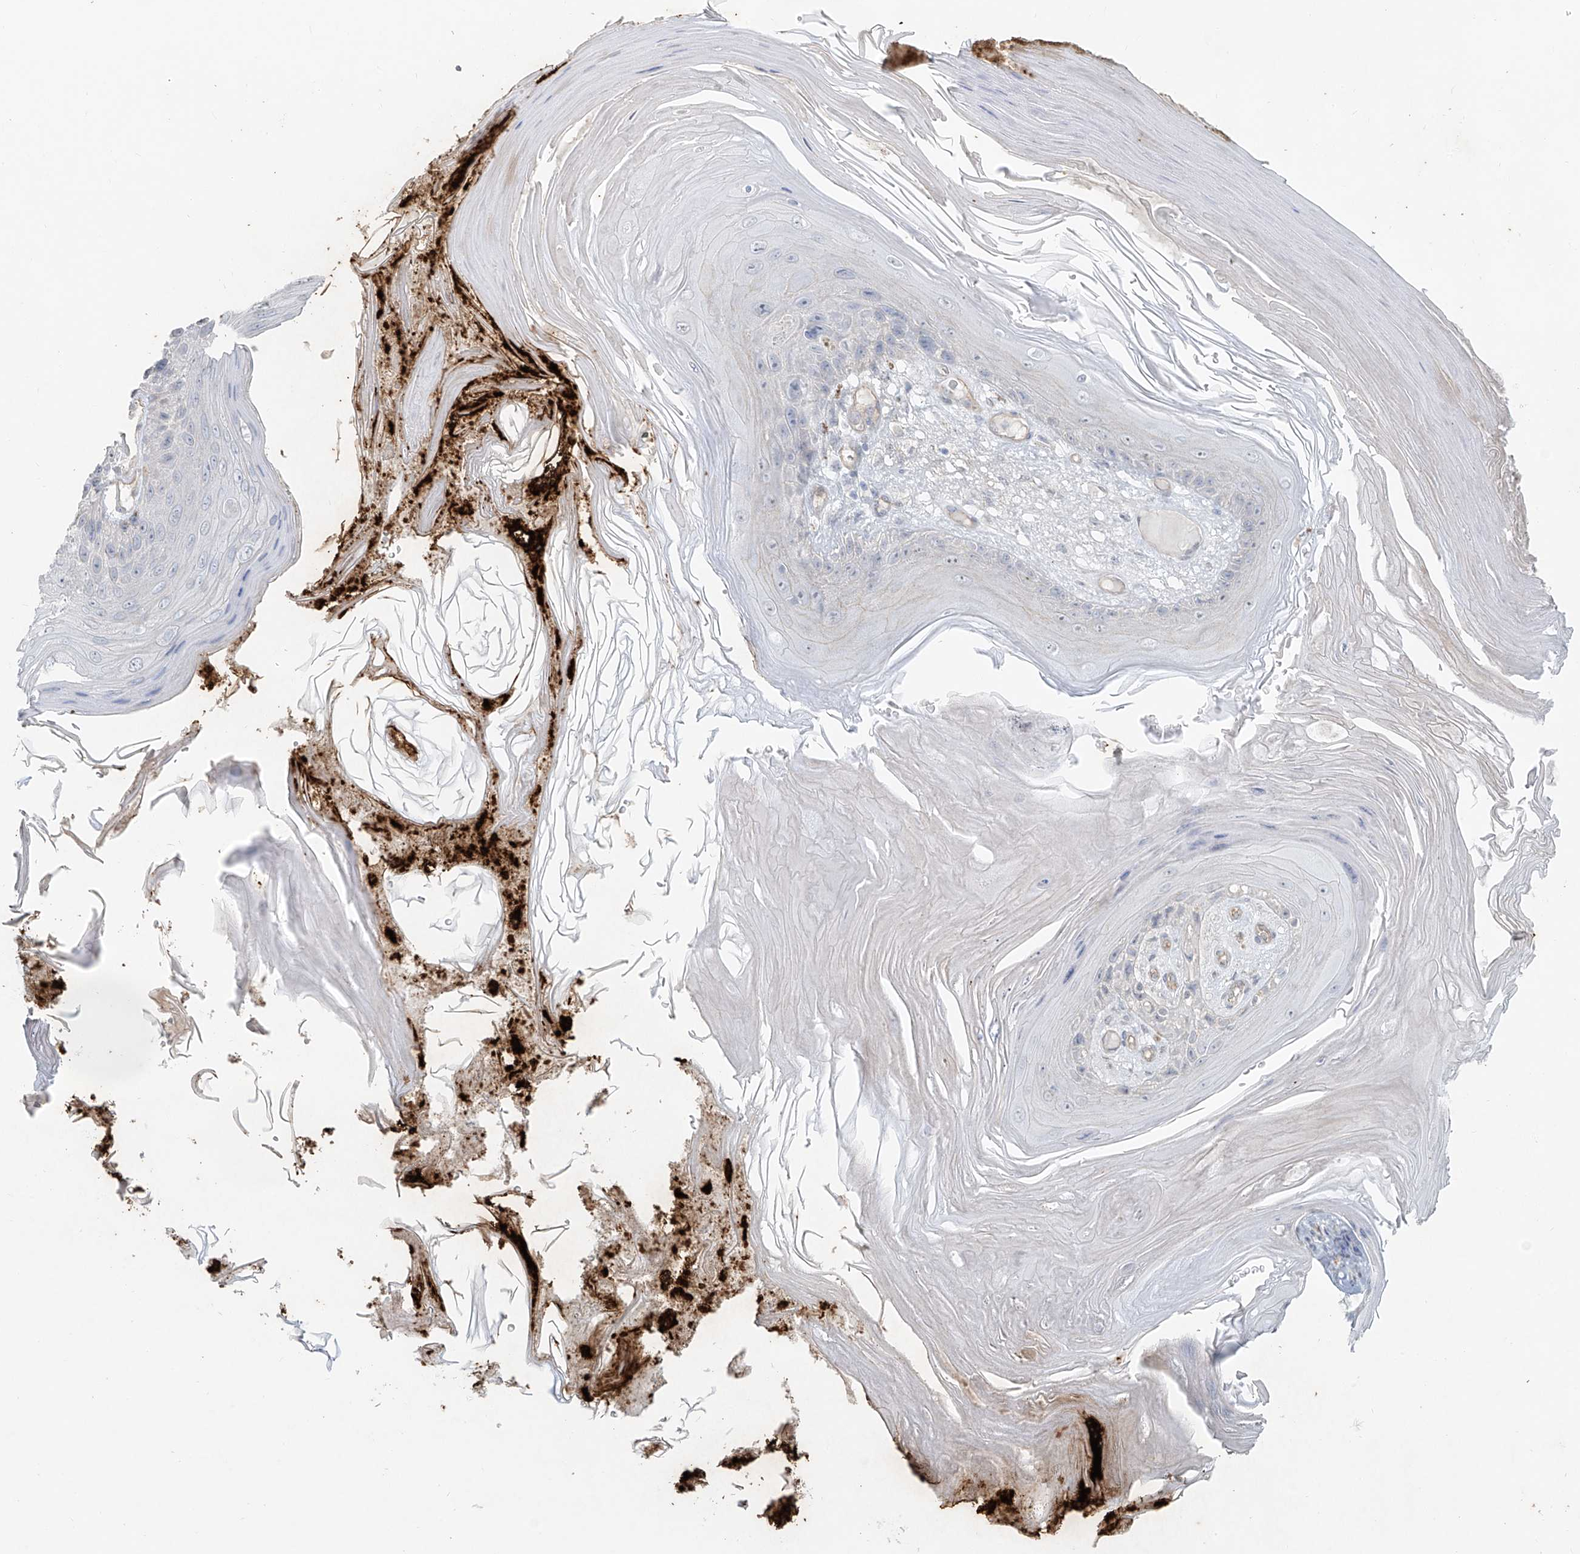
{"staining": {"intensity": "negative", "quantity": "none", "location": "none"}, "tissue": "skin cancer", "cell_type": "Tumor cells", "image_type": "cancer", "snomed": [{"axis": "morphology", "description": "Squamous cell carcinoma, NOS"}, {"axis": "topography", "description": "Skin"}], "caption": "A photomicrograph of human squamous cell carcinoma (skin) is negative for staining in tumor cells.", "gene": "TUBE1", "patient": {"sex": "female", "age": 88}}